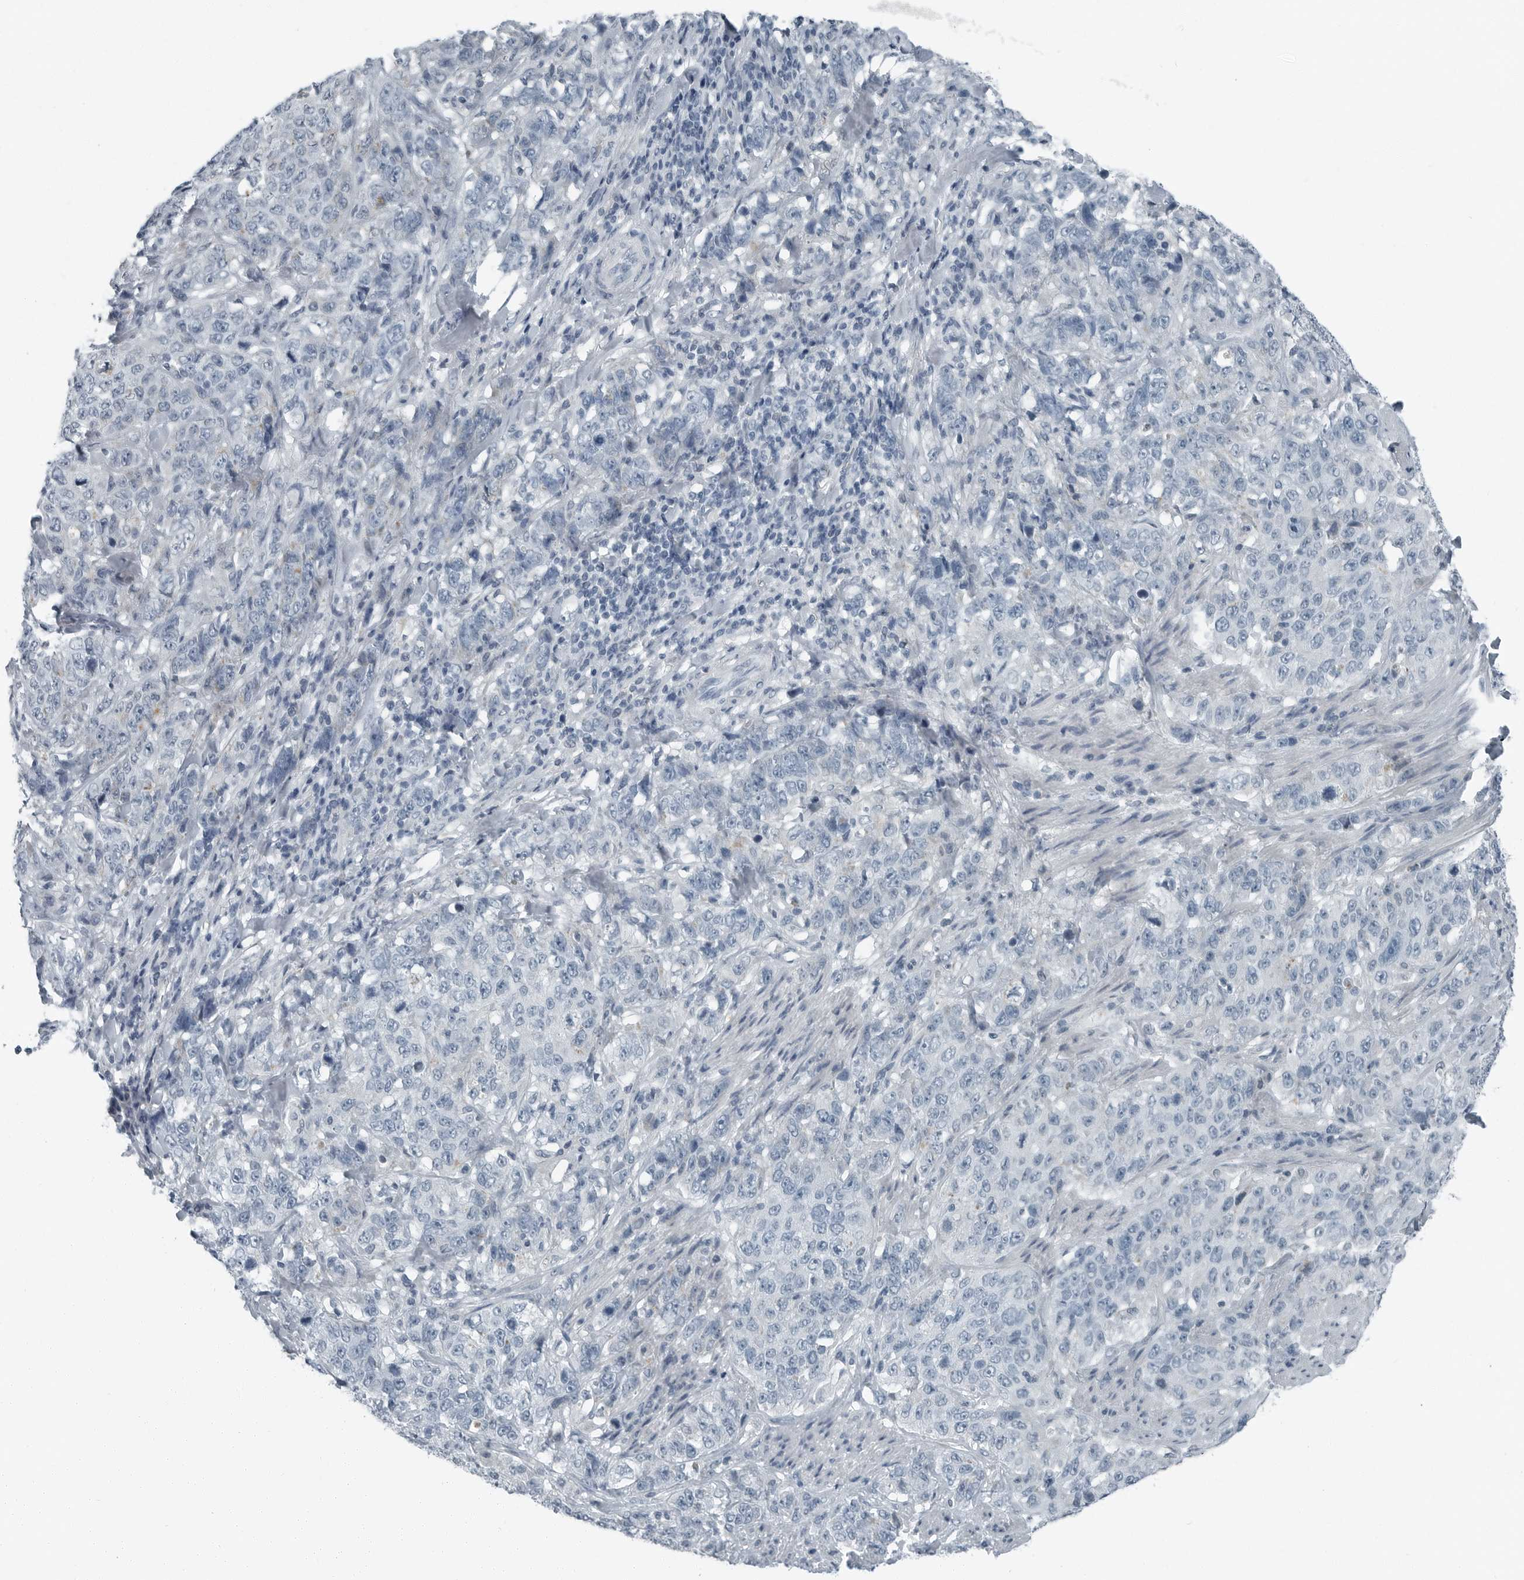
{"staining": {"intensity": "negative", "quantity": "none", "location": "none"}, "tissue": "stomach cancer", "cell_type": "Tumor cells", "image_type": "cancer", "snomed": [{"axis": "morphology", "description": "Adenocarcinoma, NOS"}, {"axis": "topography", "description": "Stomach"}], "caption": "This is an immunohistochemistry (IHC) photomicrograph of human stomach cancer. There is no expression in tumor cells.", "gene": "ZPBP2", "patient": {"sex": "male", "age": 48}}